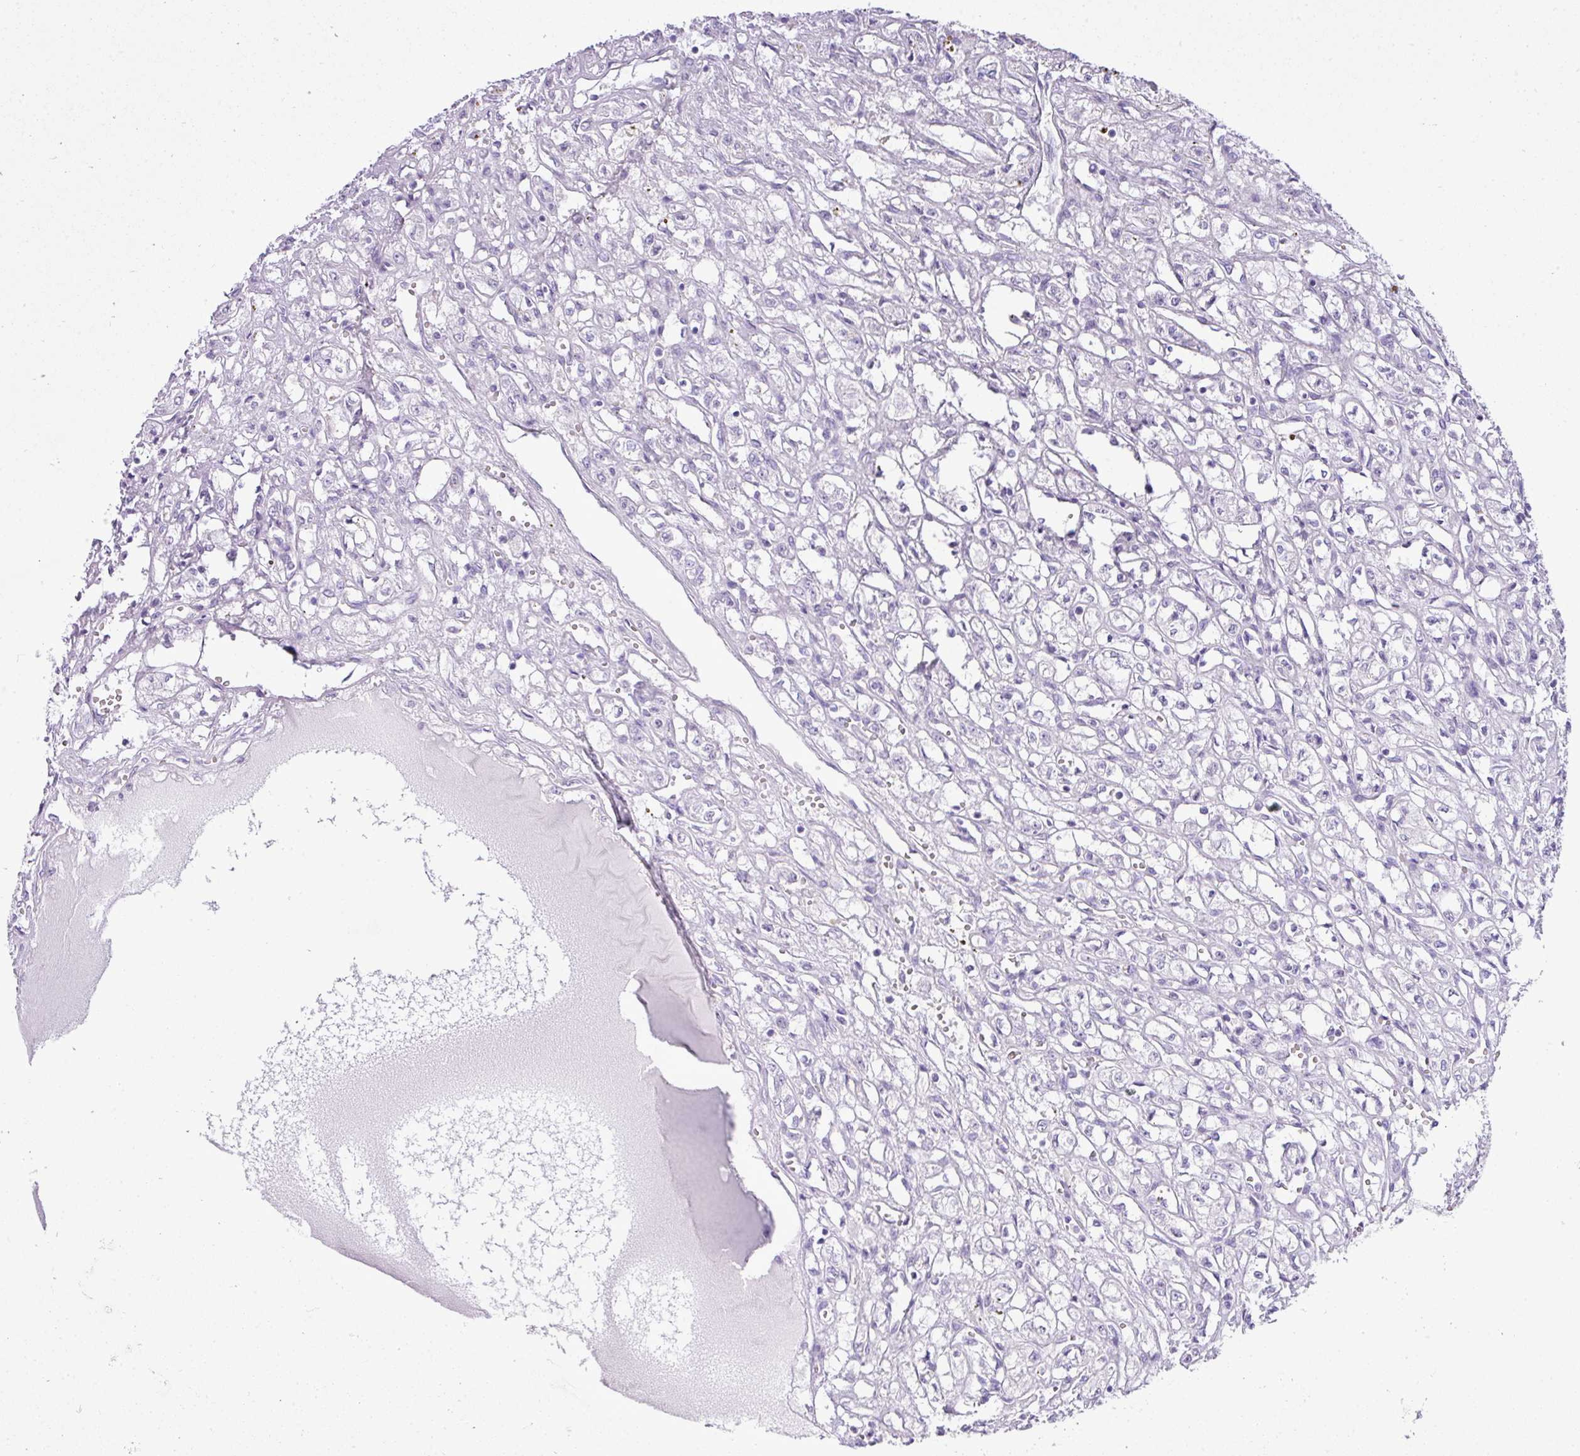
{"staining": {"intensity": "negative", "quantity": "none", "location": "none"}, "tissue": "renal cancer", "cell_type": "Tumor cells", "image_type": "cancer", "snomed": [{"axis": "morphology", "description": "Adenocarcinoma, NOS"}, {"axis": "topography", "description": "Kidney"}], "caption": "Tumor cells show no significant expression in adenocarcinoma (renal).", "gene": "ELOA2", "patient": {"sex": "male", "age": 56}}